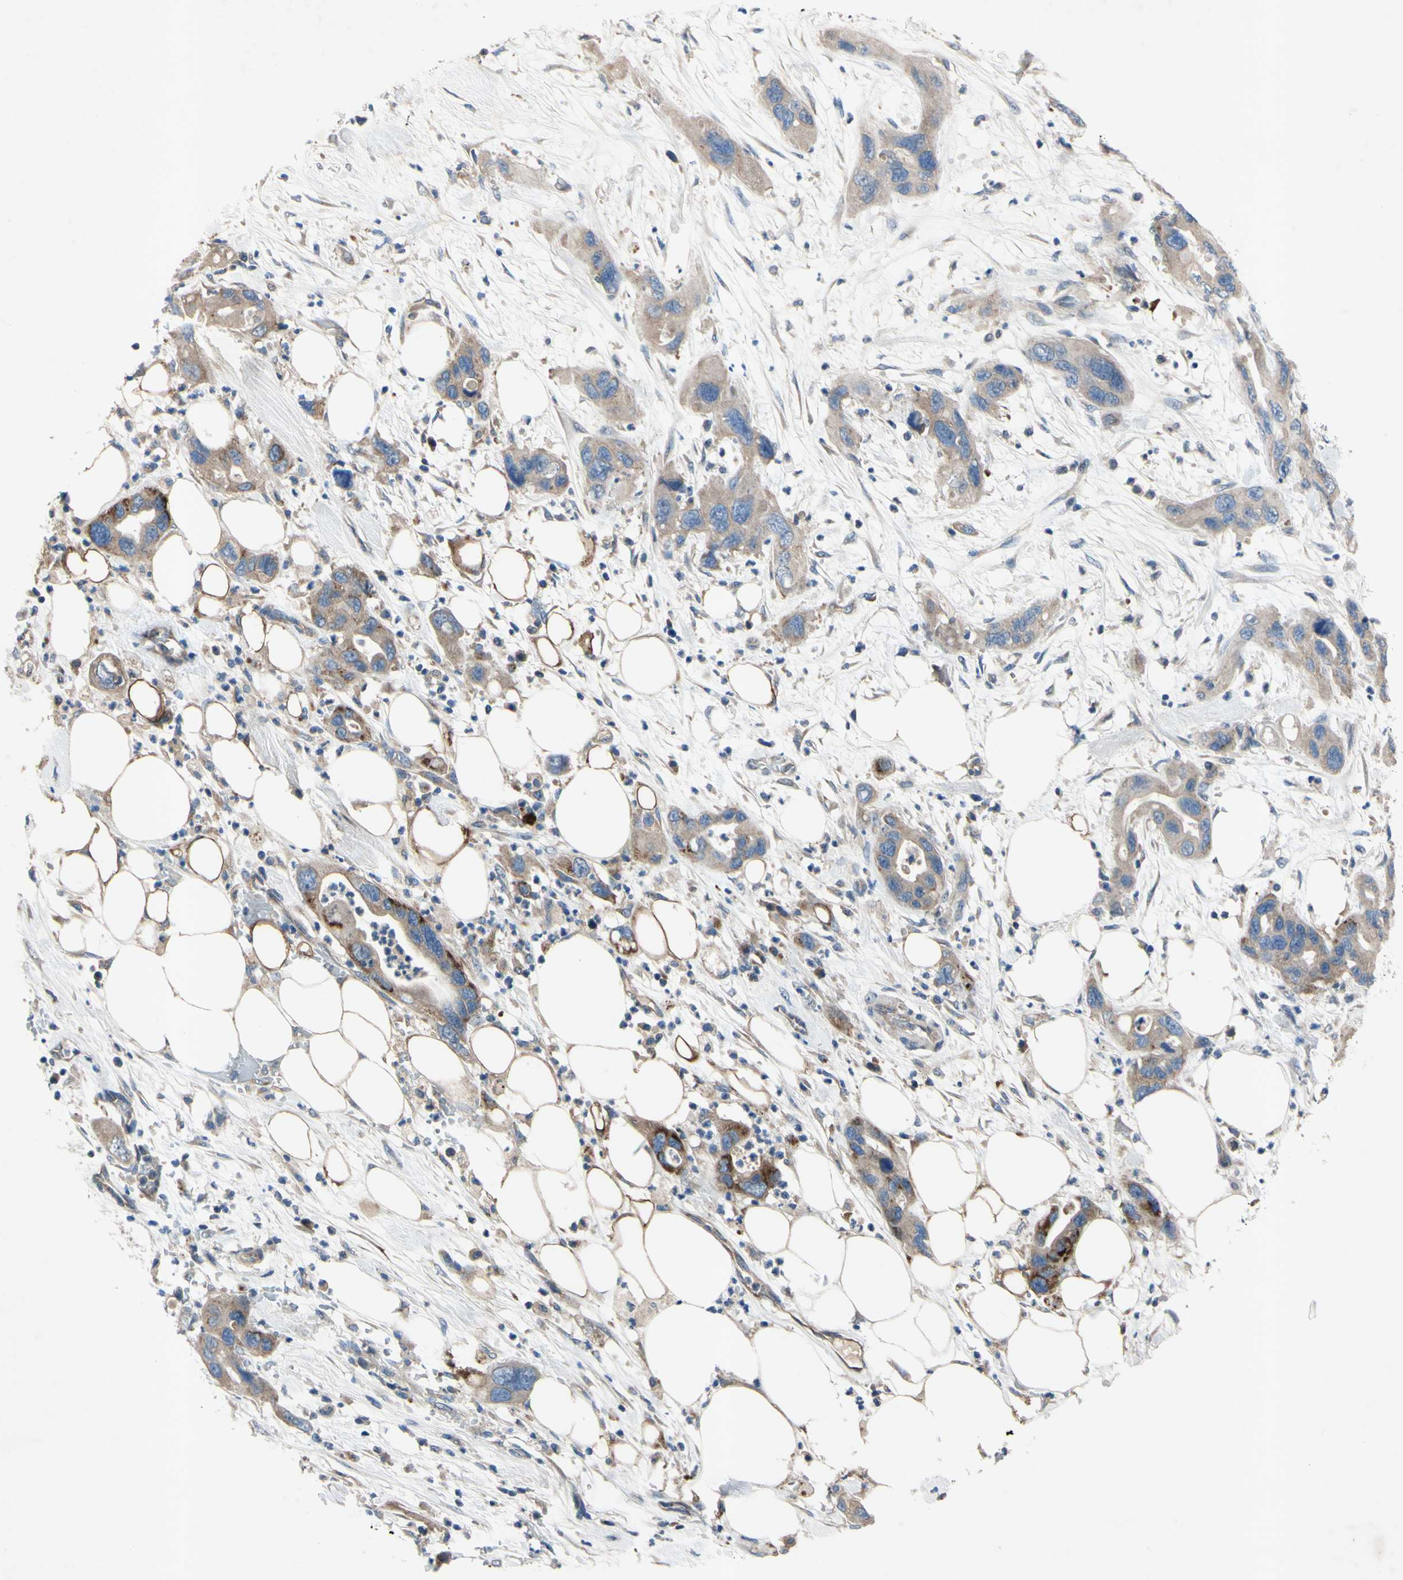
{"staining": {"intensity": "moderate", "quantity": ">75%", "location": "cytoplasmic/membranous"}, "tissue": "pancreatic cancer", "cell_type": "Tumor cells", "image_type": "cancer", "snomed": [{"axis": "morphology", "description": "Adenocarcinoma, NOS"}, {"axis": "topography", "description": "Pancreas"}], "caption": "The histopathology image demonstrates immunohistochemical staining of adenocarcinoma (pancreatic). There is moderate cytoplasmic/membranous expression is identified in about >75% of tumor cells. Immunohistochemistry (ihc) stains the protein of interest in brown and the nuclei are stained blue.", "gene": "HILPDA", "patient": {"sex": "female", "age": 71}}